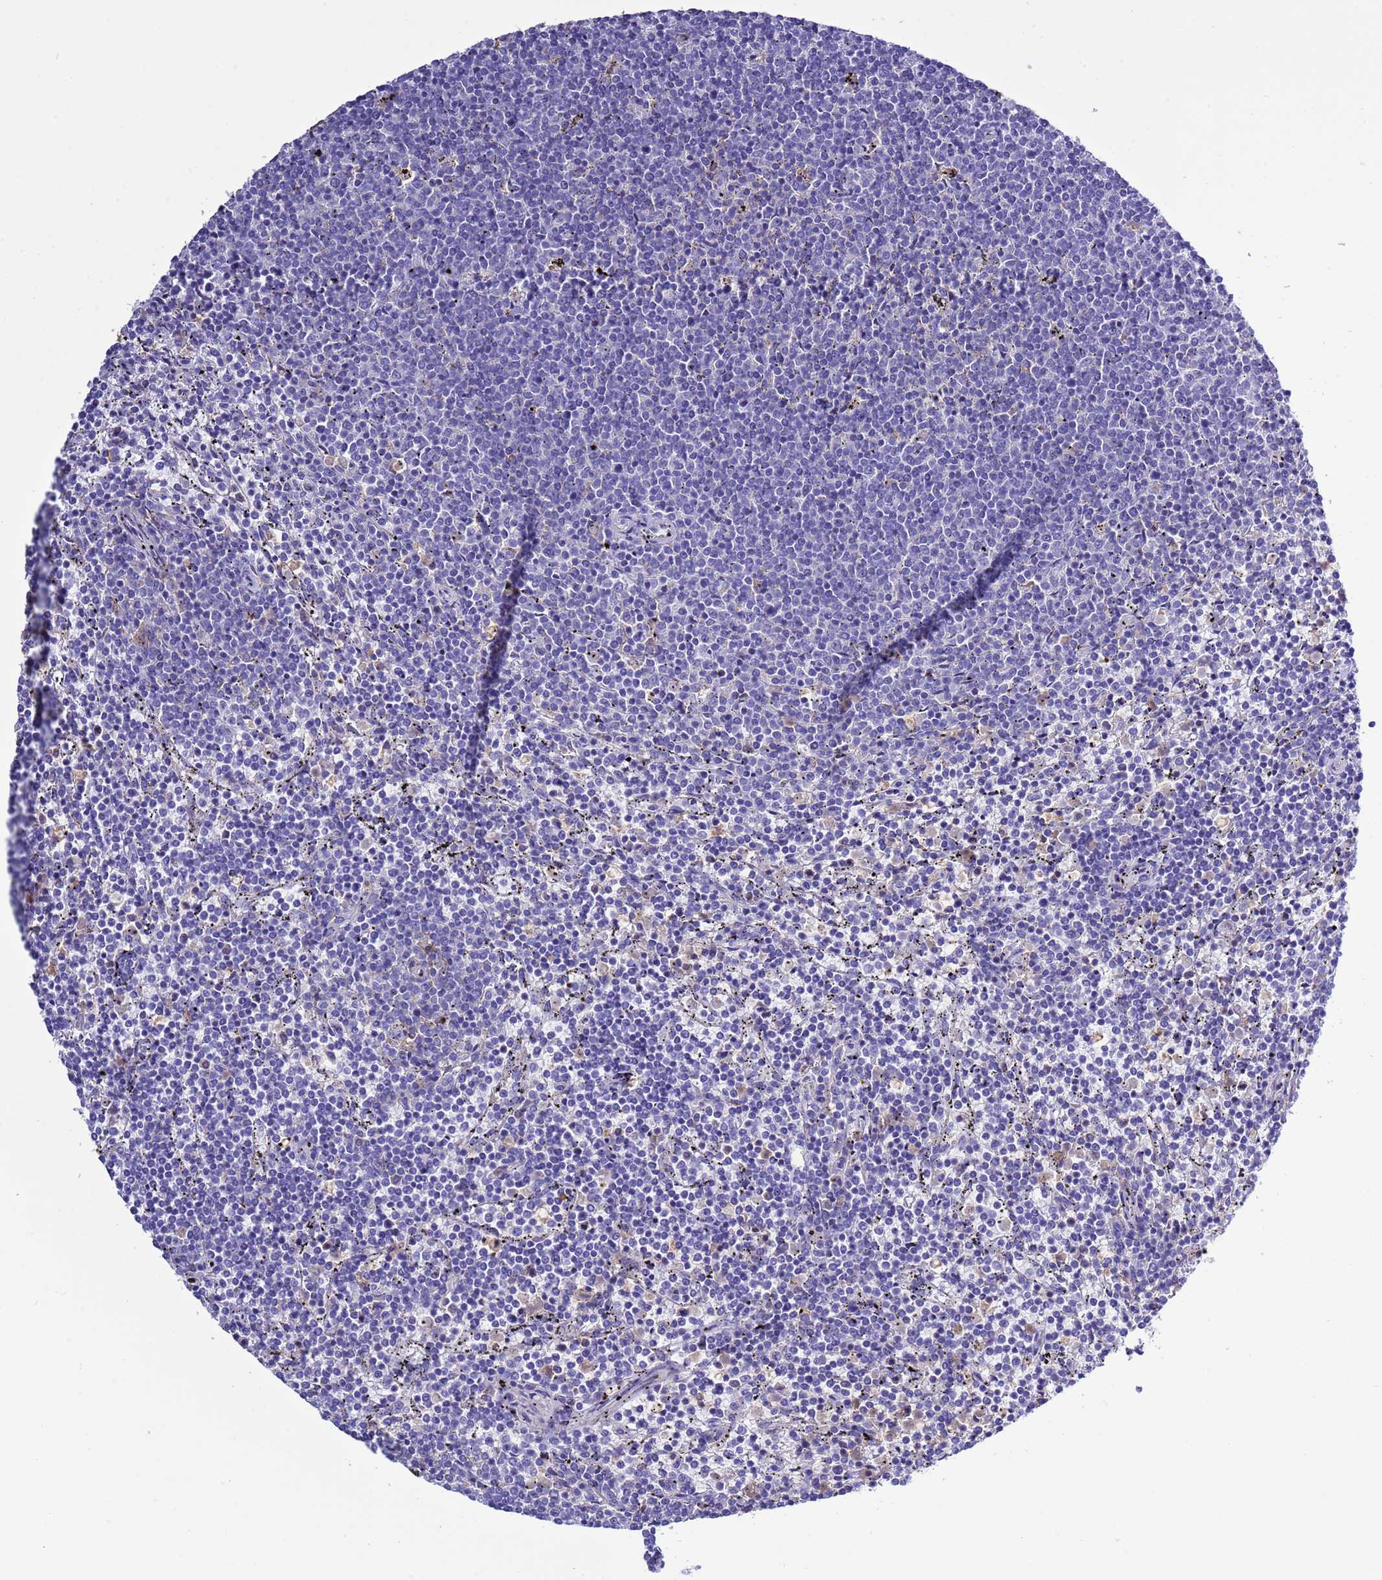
{"staining": {"intensity": "negative", "quantity": "none", "location": "none"}, "tissue": "lymphoma", "cell_type": "Tumor cells", "image_type": "cancer", "snomed": [{"axis": "morphology", "description": "Malignant lymphoma, non-Hodgkin's type, Low grade"}, {"axis": "topography", "description": "Spleen"}], "caption": "A photomicrograph of lymphoma stained for a protein demonstrates no brown staining in tumor cells.", "gene": "KICS2", "patient": {"sex": "female", "age": 50}}